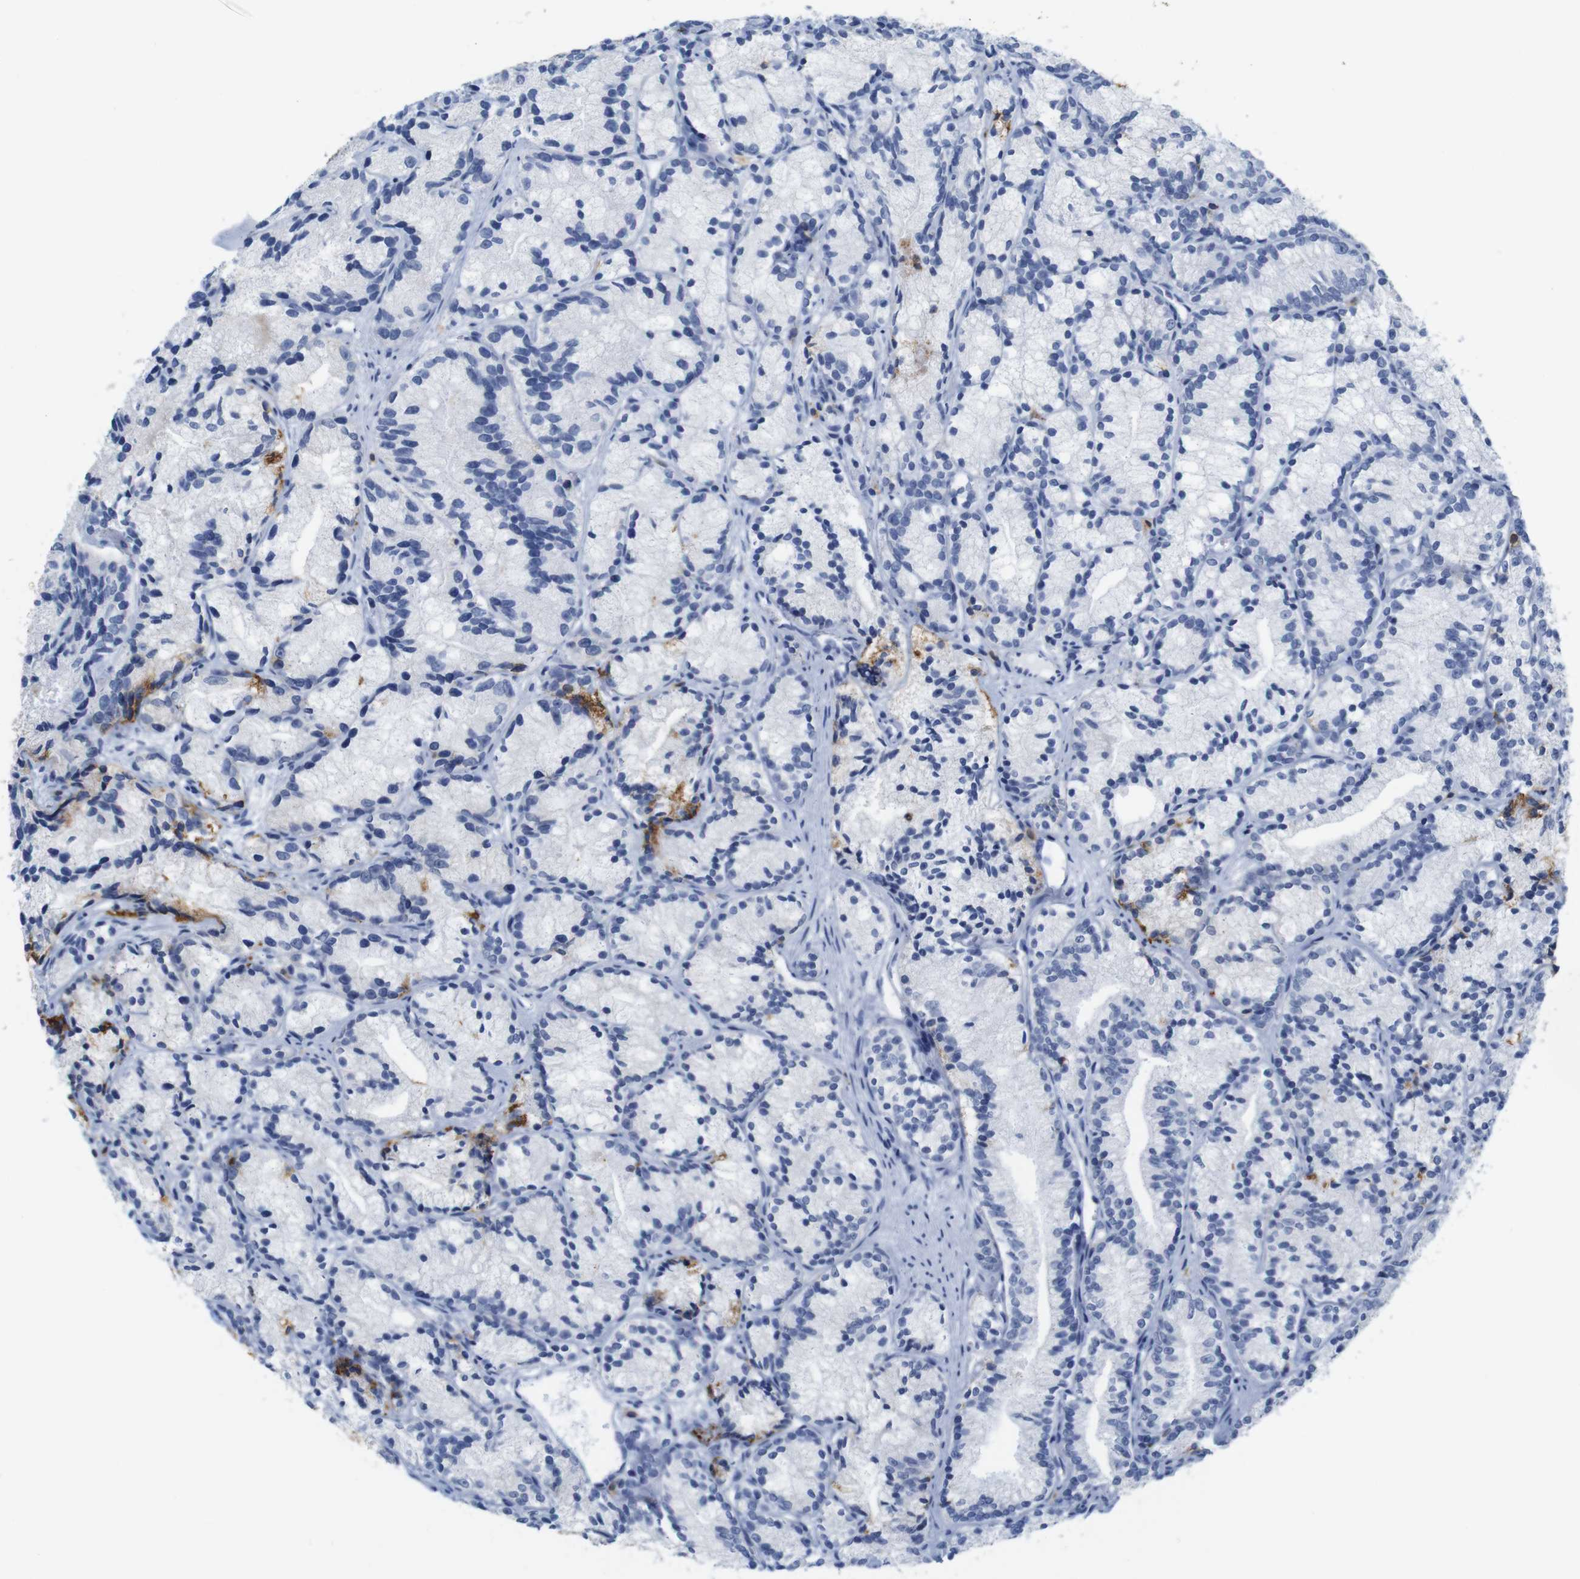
{"staining": {"intensity": "negative", "quantity": "none", "location": "none"}, "tissue": "prostate cancer", "cell_type": "Tumor cells", "image_type": "cancer", "snomed": [{"axis": "morphology", "description": "Adenocarcinoma, Low grade"}, {"axis": "topography", "description": "Prostate"}], "caption": "This is a photomicrograph of immunohistochemistry staining of prostate adenocarcinoma (low-grade), which shows no staining in tumor cells.", "gene": "ANXA1", "patient": {"sex": "male", "age": 89}}